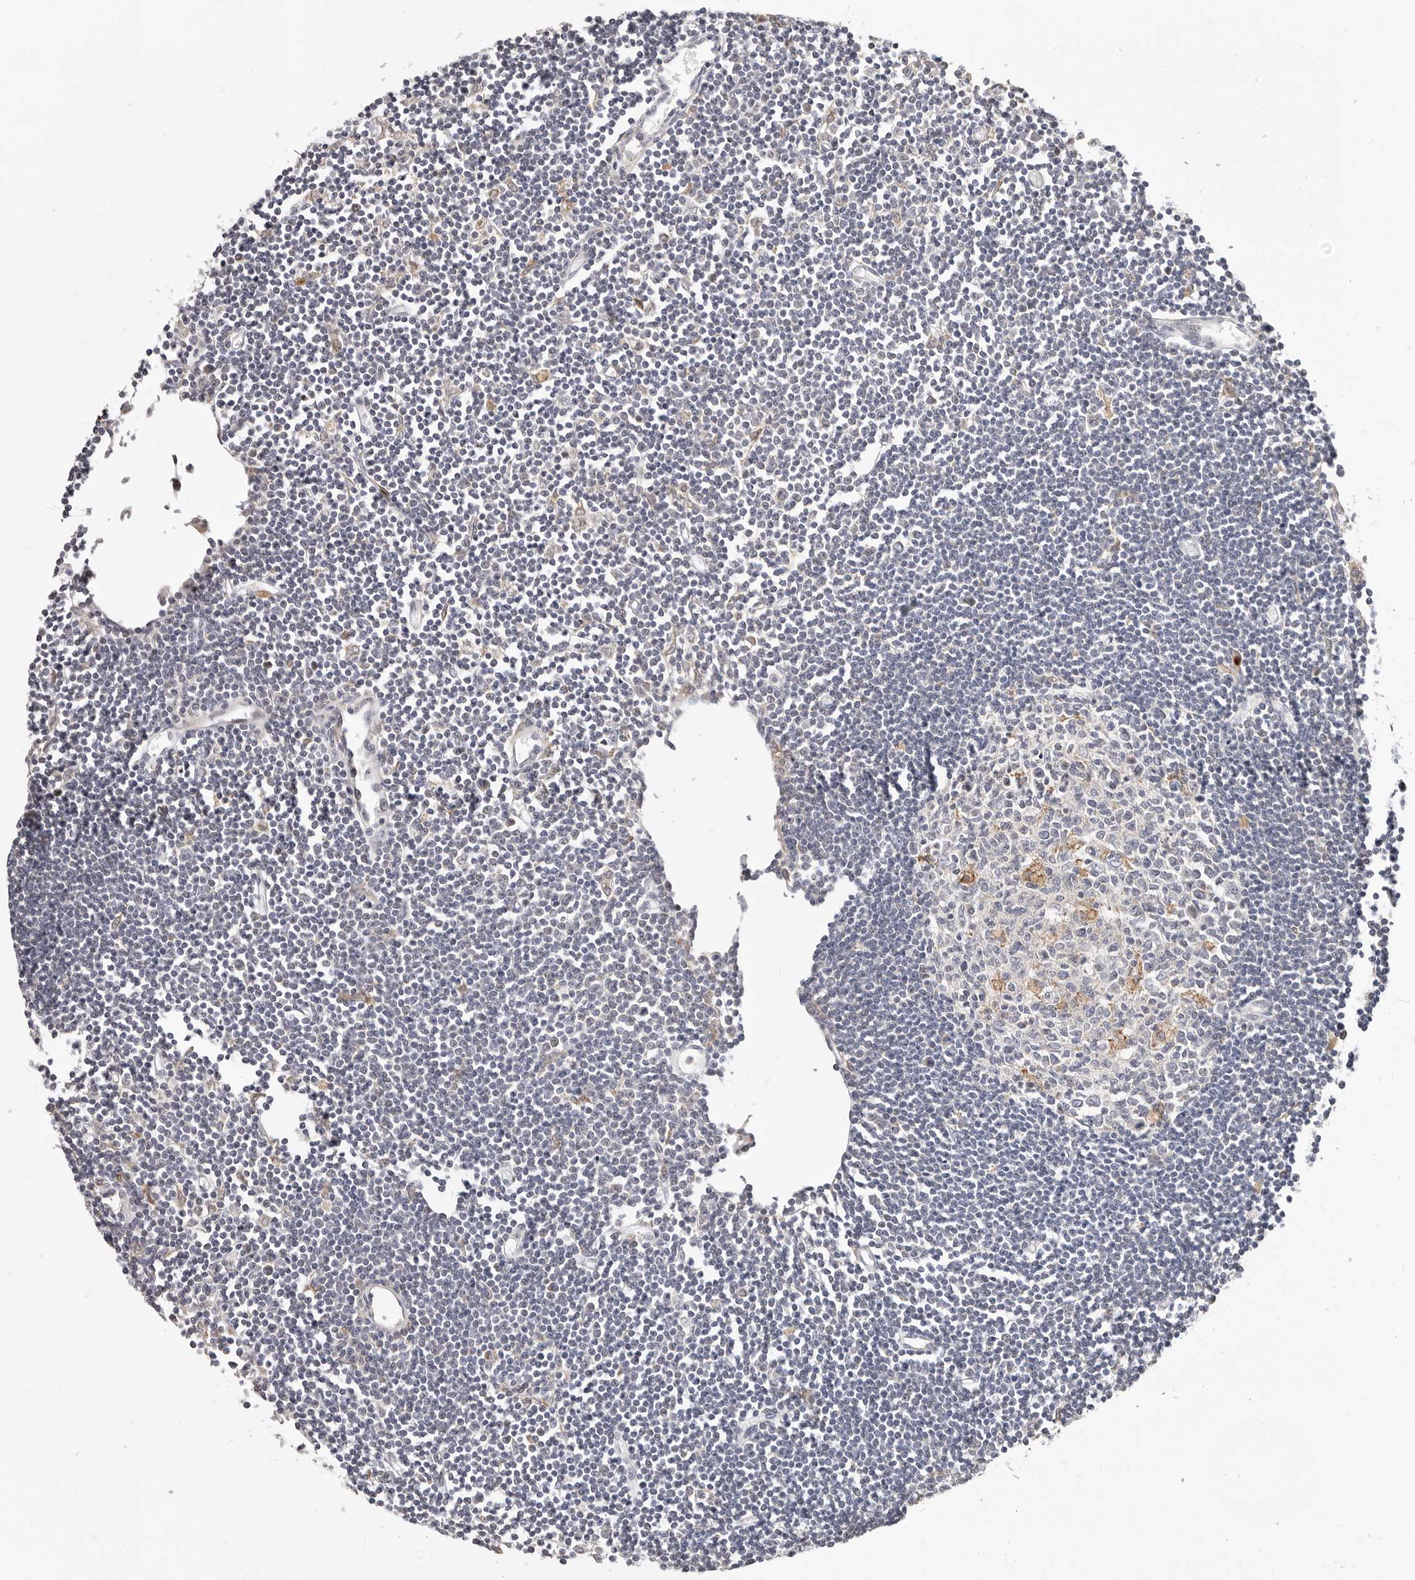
{"staining": {"intensity": "moderate", "quantity": "<25%", "location": "cytoplasmic/membranous"}, "tissue": "lymph node", "cell_type": "Germinal center cells", "image_type": "normal", "snomed": [{"axis": "morphology", "description": "Normal tissue, NOS"}, {"axis": "topography", "description": "Lymph node"}], "caption": "A high-resolution micrograph shows IHC staining of normal lymph node, which demonstrates moderate cytoplasmic/membranous positivity in about <25% of germinal center cells. (brown staining indicates protein expression, while blue staining denotes nuclei).", "gene": "TOR3A", "patient": {"sex": "female", "age": 11}}